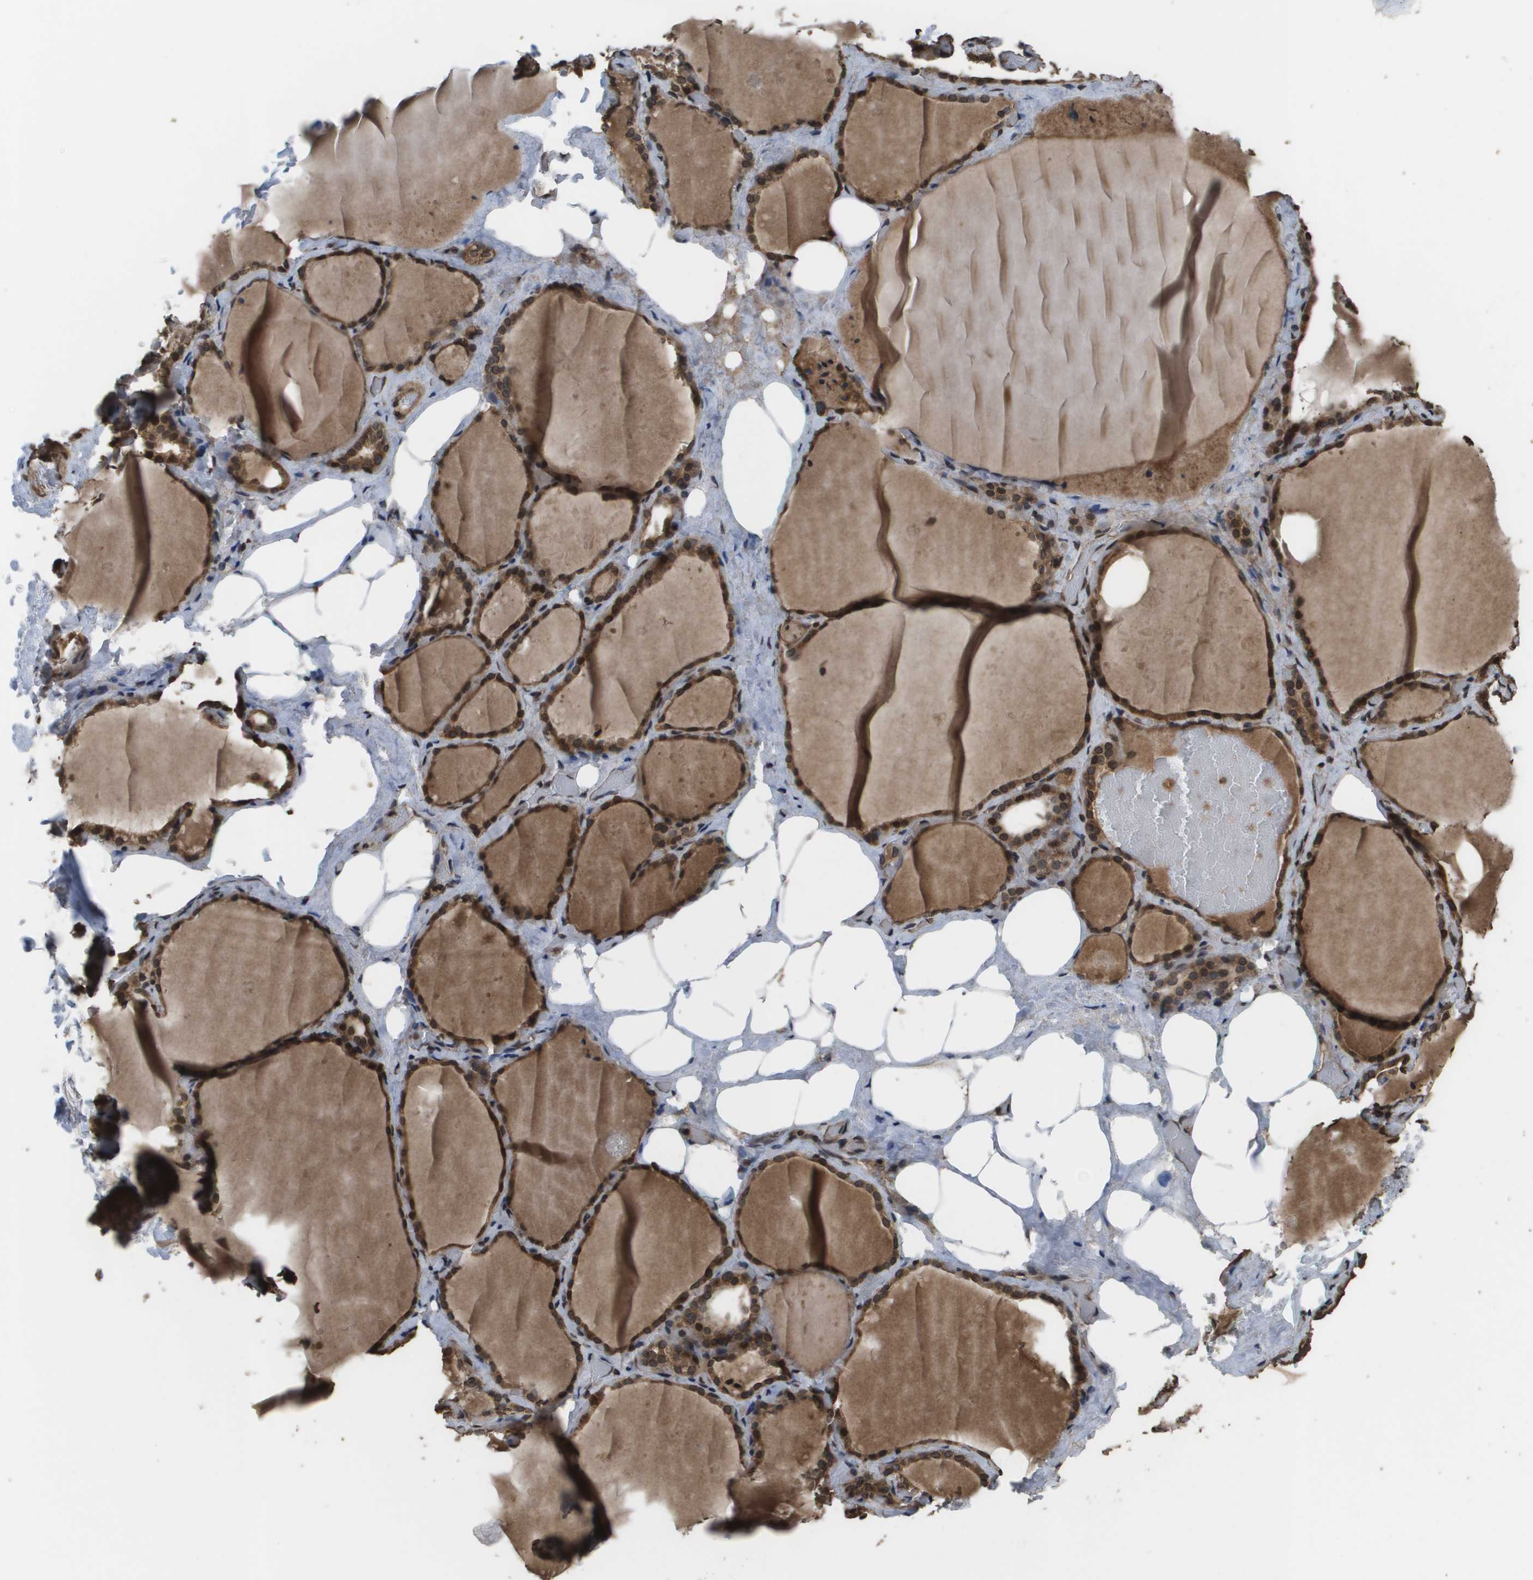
{"staining": {"intensity": "strong", "quantity": ">75%", "location": "cytoplasmic/membranous,nuclear"}, "tissue": "thyroid gland", "cell_type": "Glandular cells", "image_type": "normal", "snomed": [{"axis": "morphology", "description": "Normal tissue, NOS"}, {"axis": "topography", "description": "Thyroid gland"}], "caption": "Immunohistochemistry (IHC) micrograph of benign human thyroid gland stained for a protein (brown), which exhibits high levels of strong cytoplasmic/membranous,nuclear staining in approximately >75% of glandular cells.", "gene": "AXIN2", "patient": {"sex": "male", "age": 61}}